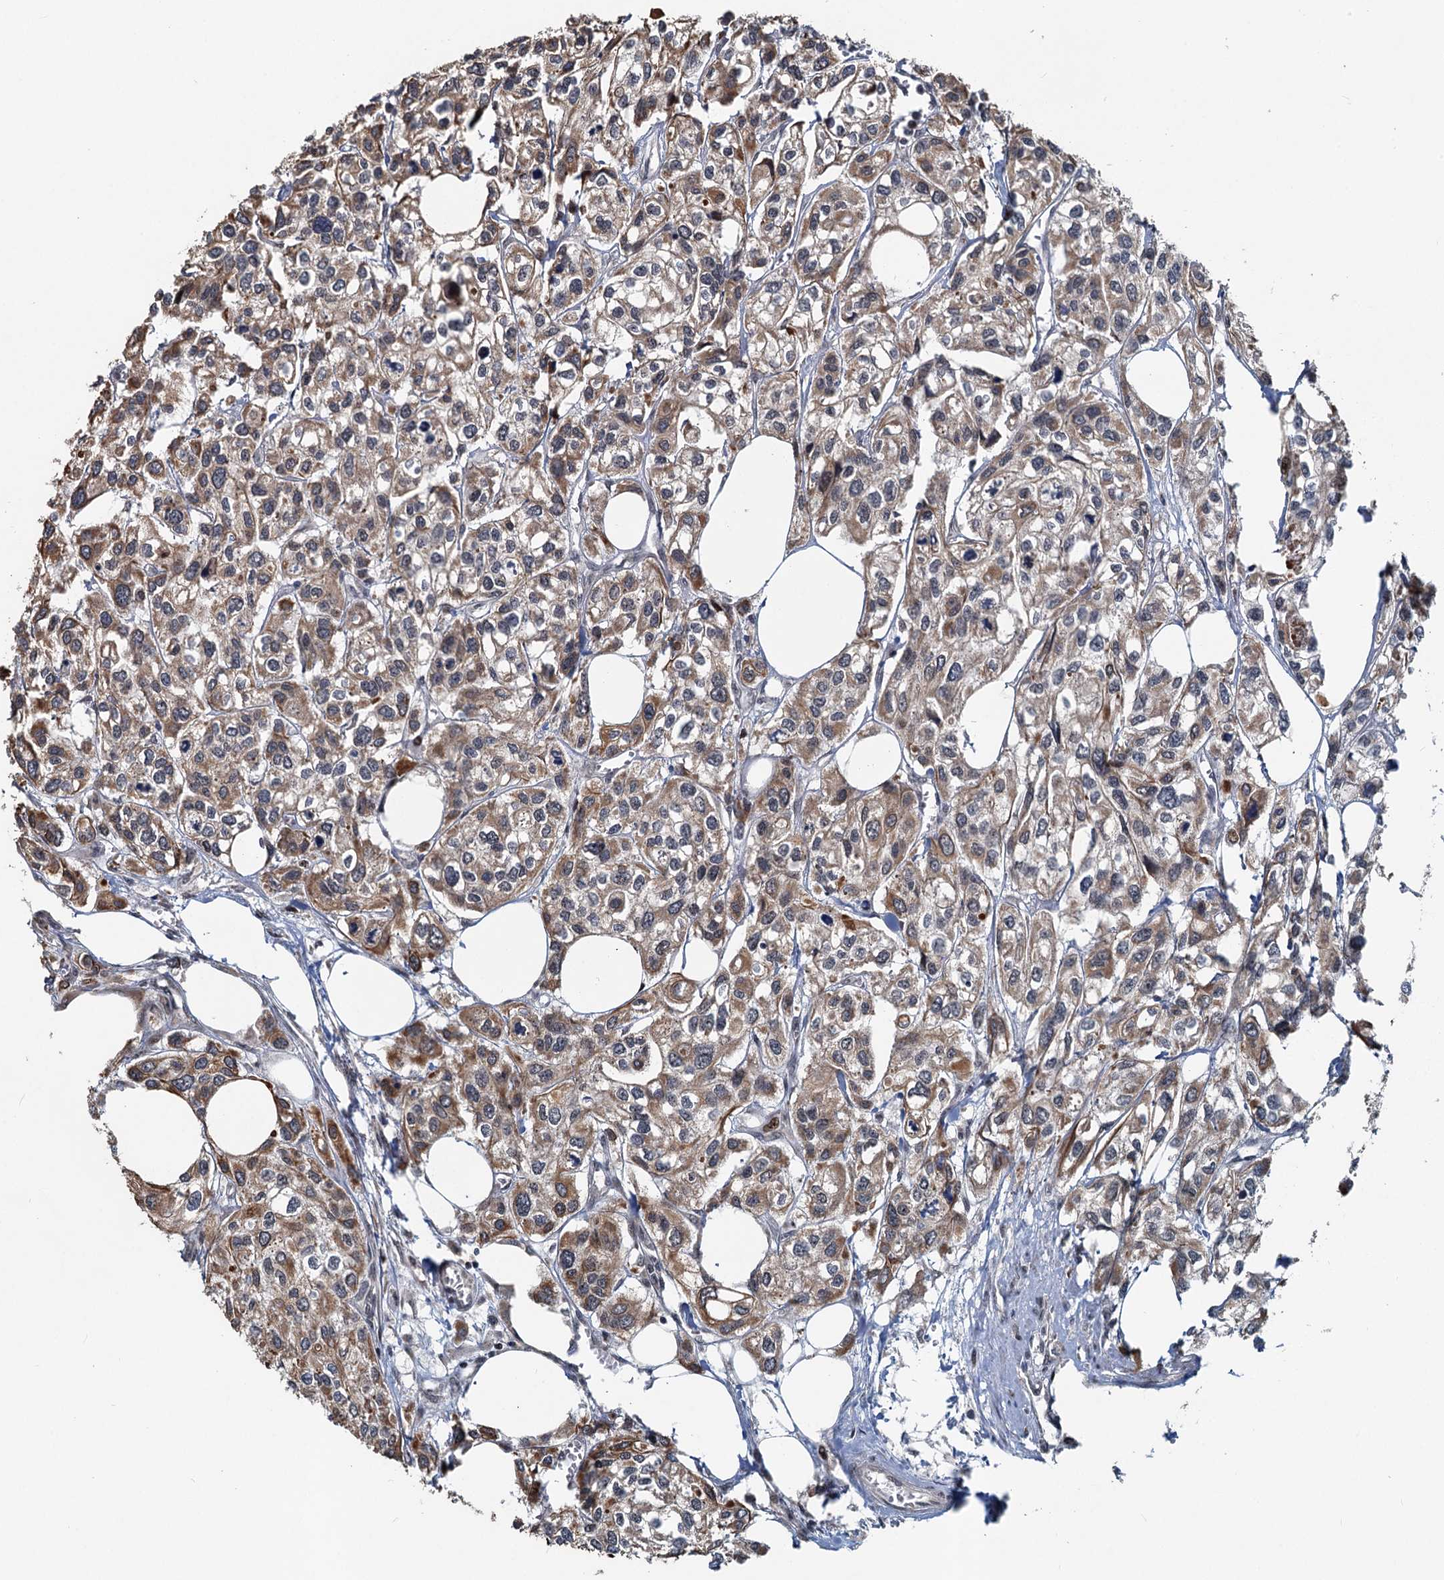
{"staining": {"intensity": "moderate", "quantity": ">75%", "location": "cytoplasmic/membranous"}, "tissue": "urothelial cancer", "cell_type": "Tumor cells", "image_type": "cancer", "snomed": [{"axis": "morphology", "description": "Urothelial carcinoma, High grade"}, {"axis": "topography", "description": "Urinary bladder"}], "caption": "Immunohistochemical staining of human urothelial cancer displays medium levels of moderate cytoplasmic/membranous expression in about >75% of tumor cells. (DAB IHC, brown staining for protein, blue staining for nuclei).", "gene": "RITA1", "patient": {"sex": "male", "age": 67}}